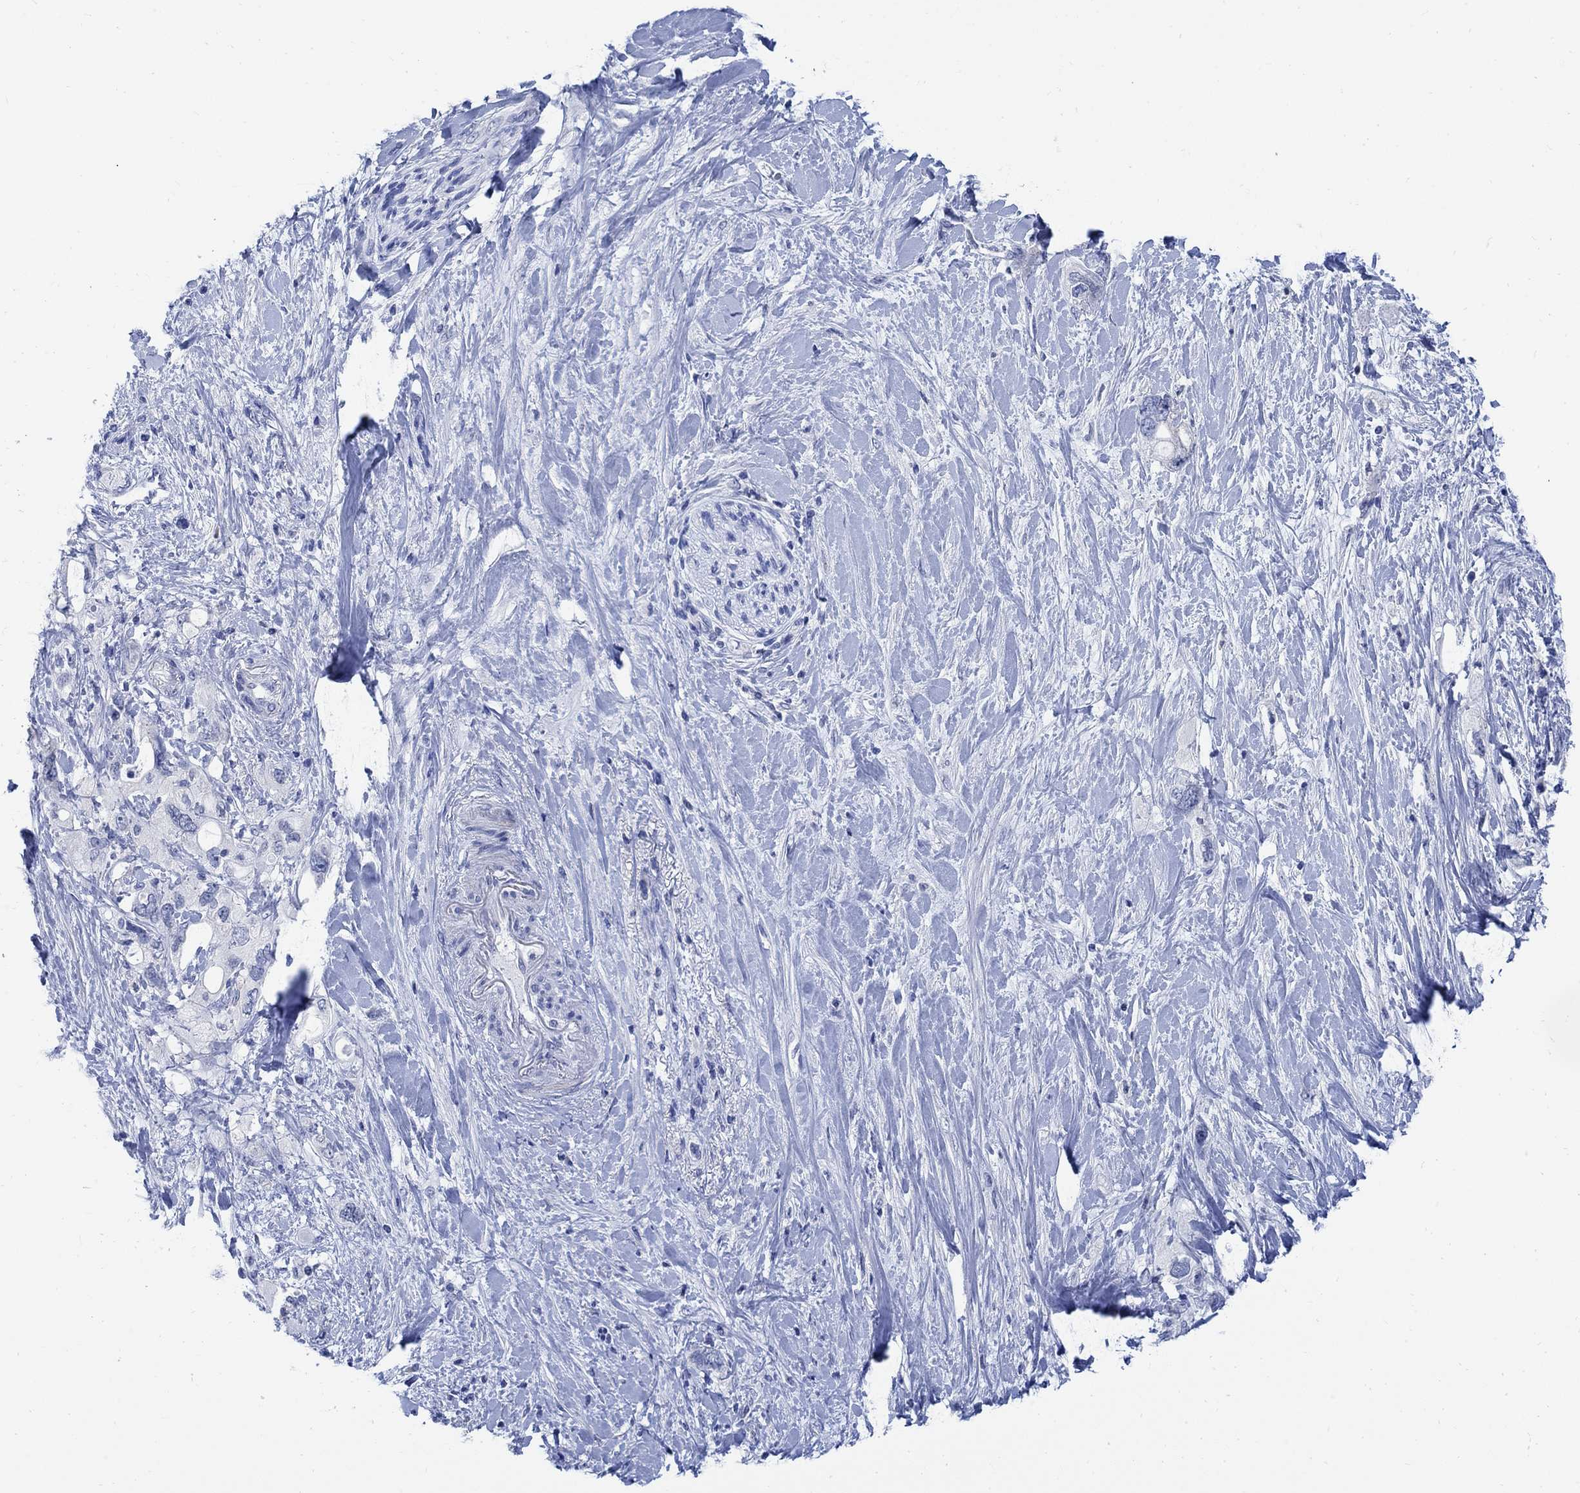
{"staining": {"intensity": "negative", "quantity": "none", "location": "none"}, "tissue": "pancreatic cancer", "cell_type": "Tumor cells", "image_type": "cancer", "snomed": [{"axis": "morphology", "description": "Adenocarcinoma, NOS"}, {"axis": "topography", "description": "Pancreas"}], "caption": "Protein analysis of pancreatic cancer displays no significant positivity in tumor cells.", "gene": "CAMK2N1", "patient": {"sex": "female", "age": 56}}